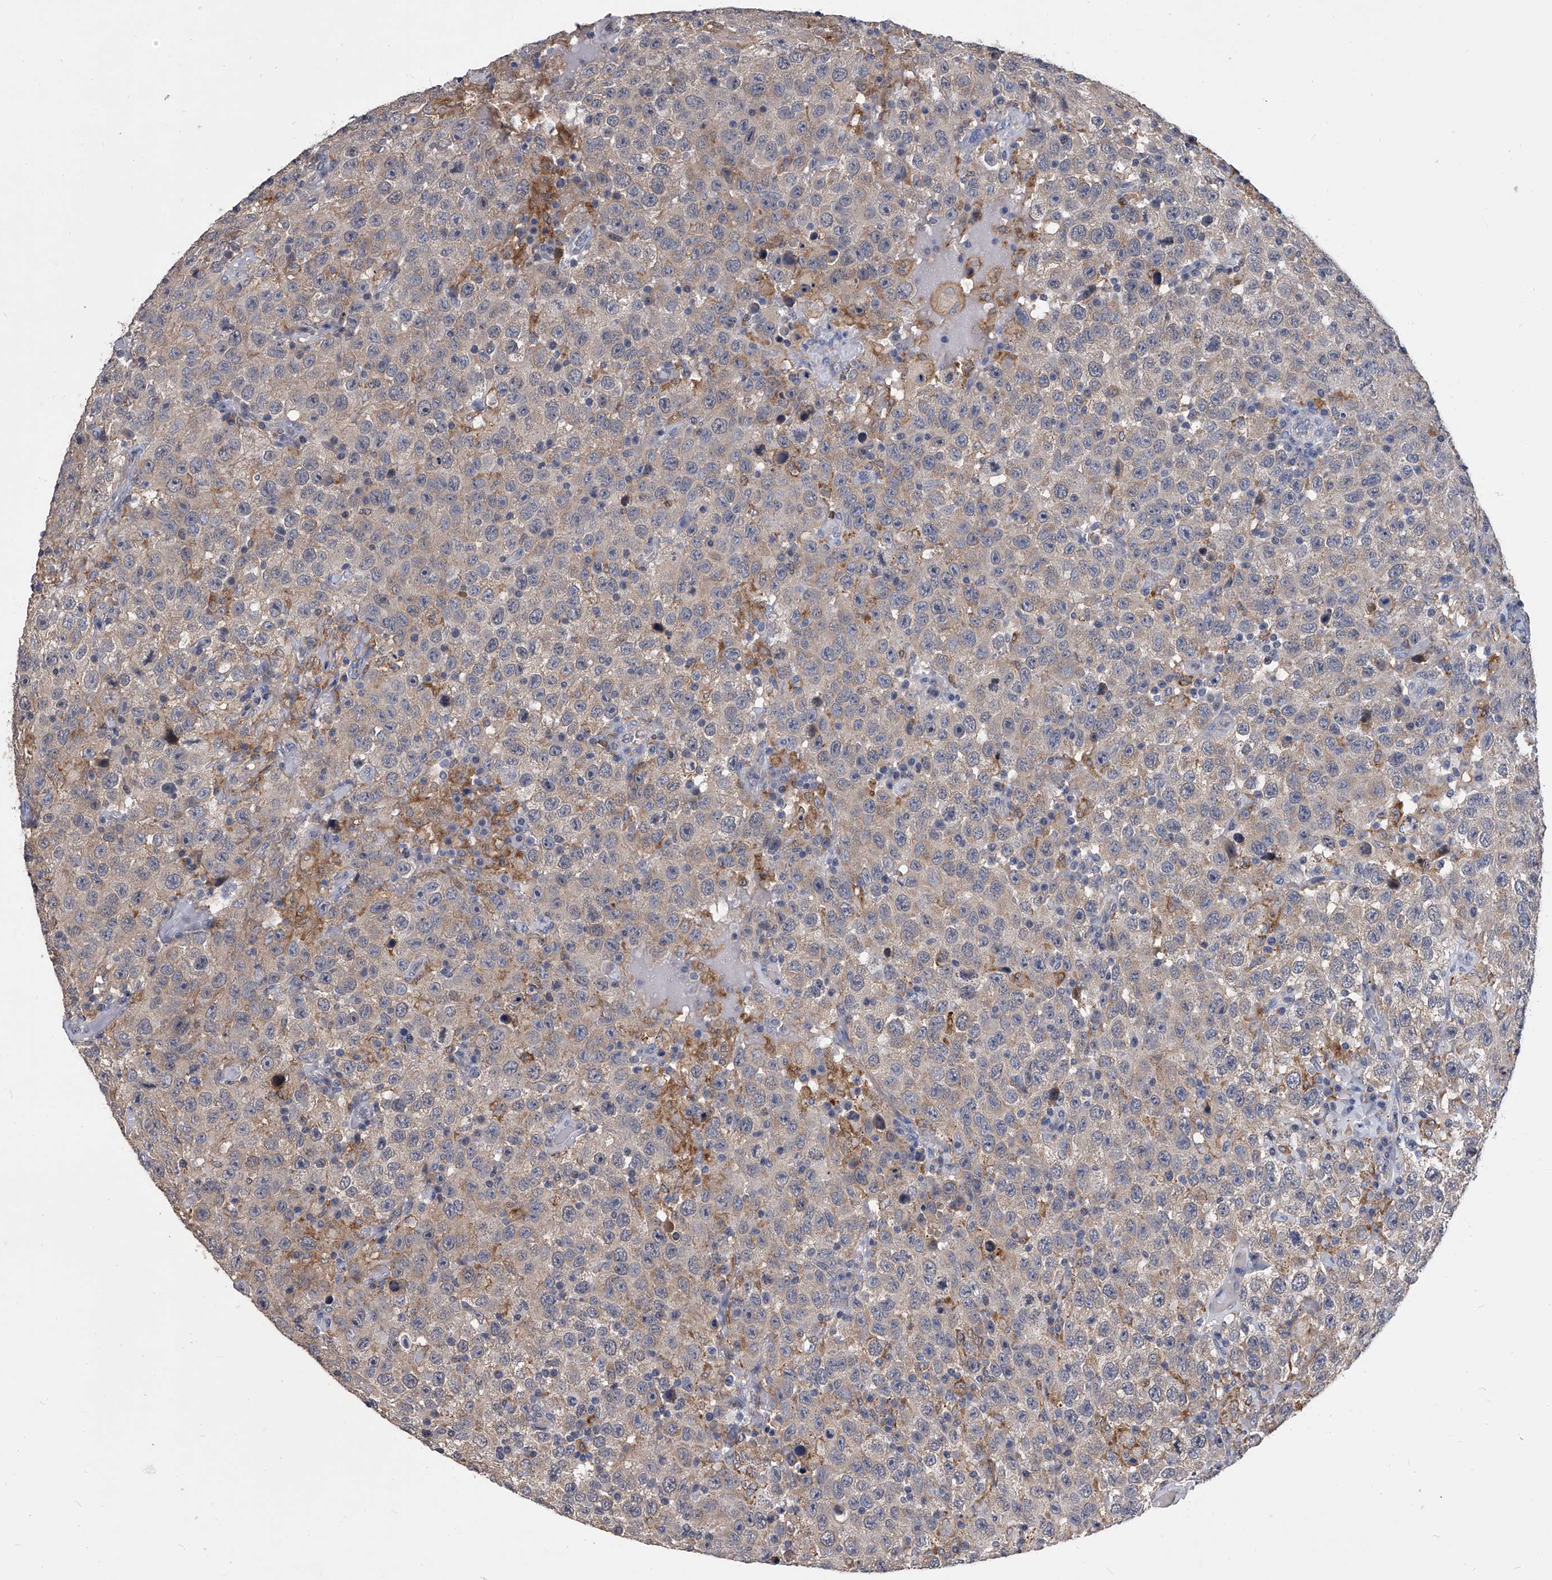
{"staining": {"intensity": "negative", "quantity": "none", "location": "none"}, "tissue": "testis cancer", "cell_type": "Tumor cells", "image_type": "cancer", "snomed": [{"axis": "morphology", "description": "Seminoma, NOS"}, {"axis": "topography", "description": "Testis"}], "caption": "A high-resolution histopathology image shows immunohistochemistry (IHC) staining of testis cancer (seminoma), which displays no significant staining in tumor cells.", "gene": "MAP4K3", "patient": {"sex": "male", "age": 41}}